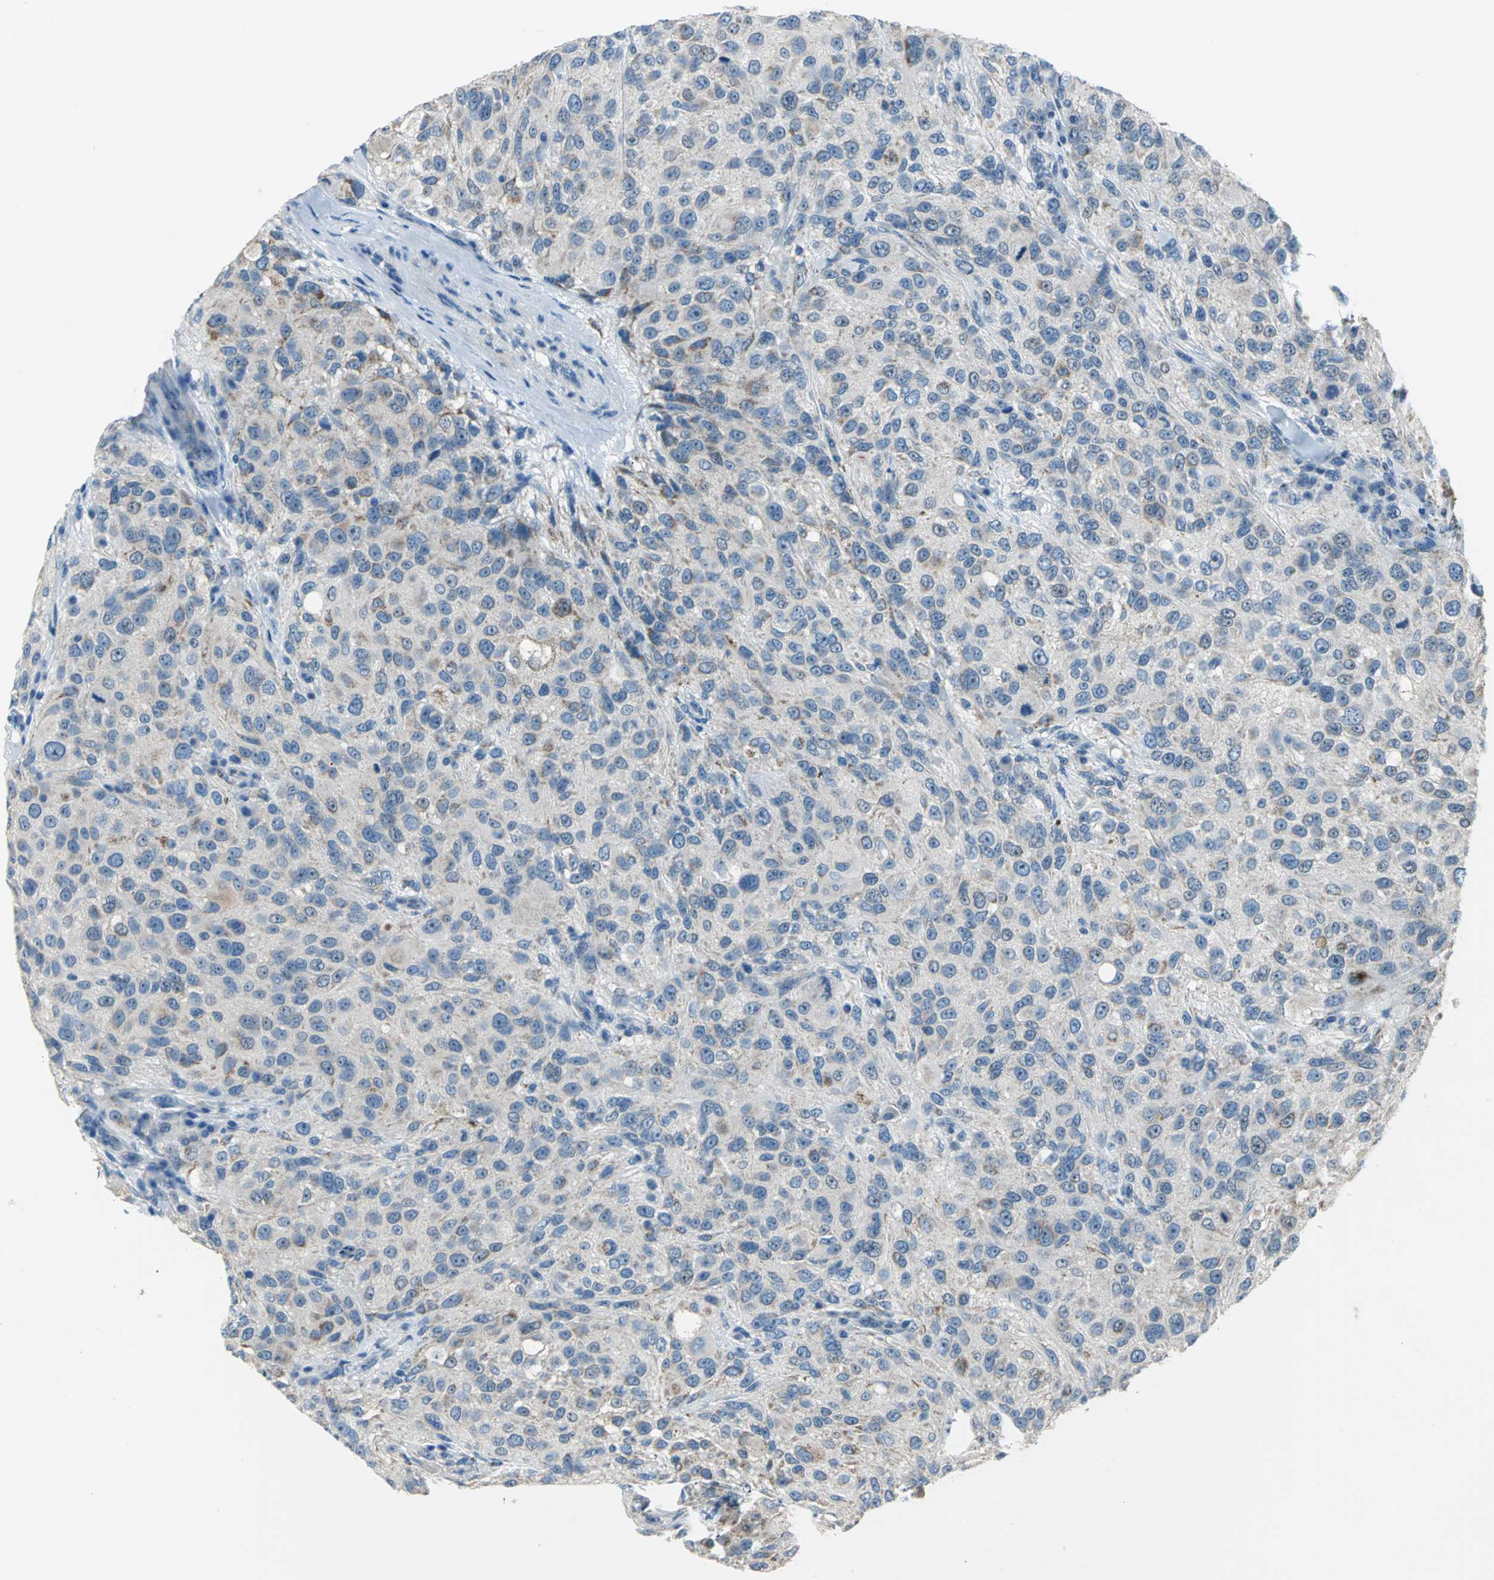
{"staining": {"intensity": "moderate", "quantity": "<25%", "location": "cytoplasmic/membranous"}, "tissue": "melanoma", "cell_type": "Tumor cells", "image_type": "cancer", "snomed": [{"axis": "morphology", "description": "Necrosis, NOS"}, {"axis": "morphology", "description": "Malignant melanoma, NOS"}, {"axis": "topography", "description": "Skin"}], "caption": "Protein staining reveals moderate cytoplasmic/membranous staining in about <25% of tumor cells in malignant melanoma.", "gene": "MUC4", "patient": {"sex": "female", "age": 87}}